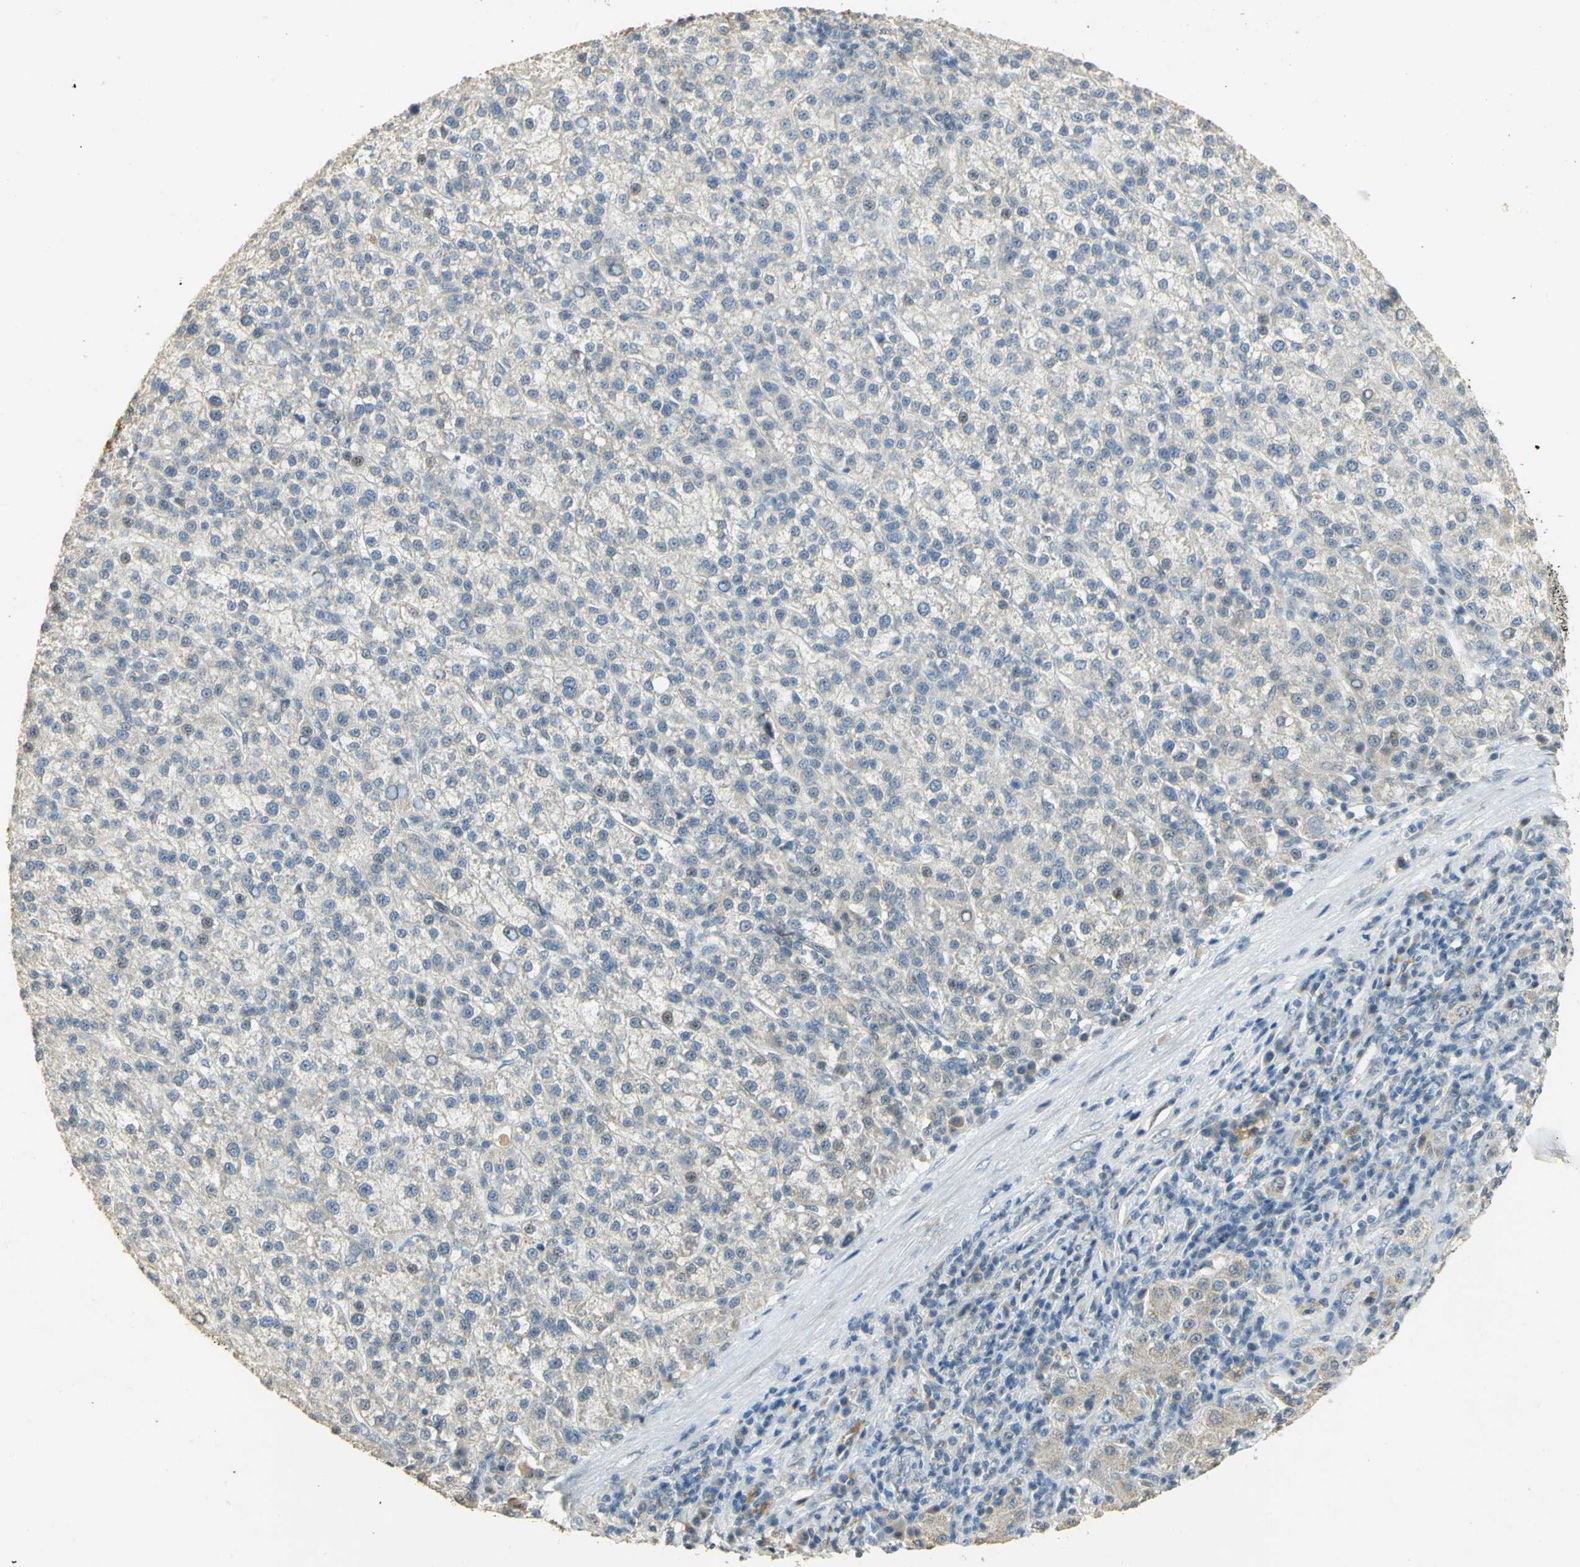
{"staining": {"intensity": "weak", "quantity": ">75%", "location": "cytoplasmic/membranous"}, "tissue": "liver cancer", "cell_type": "Tumor cells", "image_type": "cancer", "snomed": [{"axis": "morphology", "description": "Carcinoma, Hepatocellular, NOS"}, {"axis": "topography", "description": "Liver"}], "caption": "Weak cytoplasmic/membranous positivity for a protein is identified in about >75% of tumor cells of liver cancer (hepatocellular carcinoma) using IHC.", "gene": "HDHD5", "patient": {"sex": "female", "age": 58}}